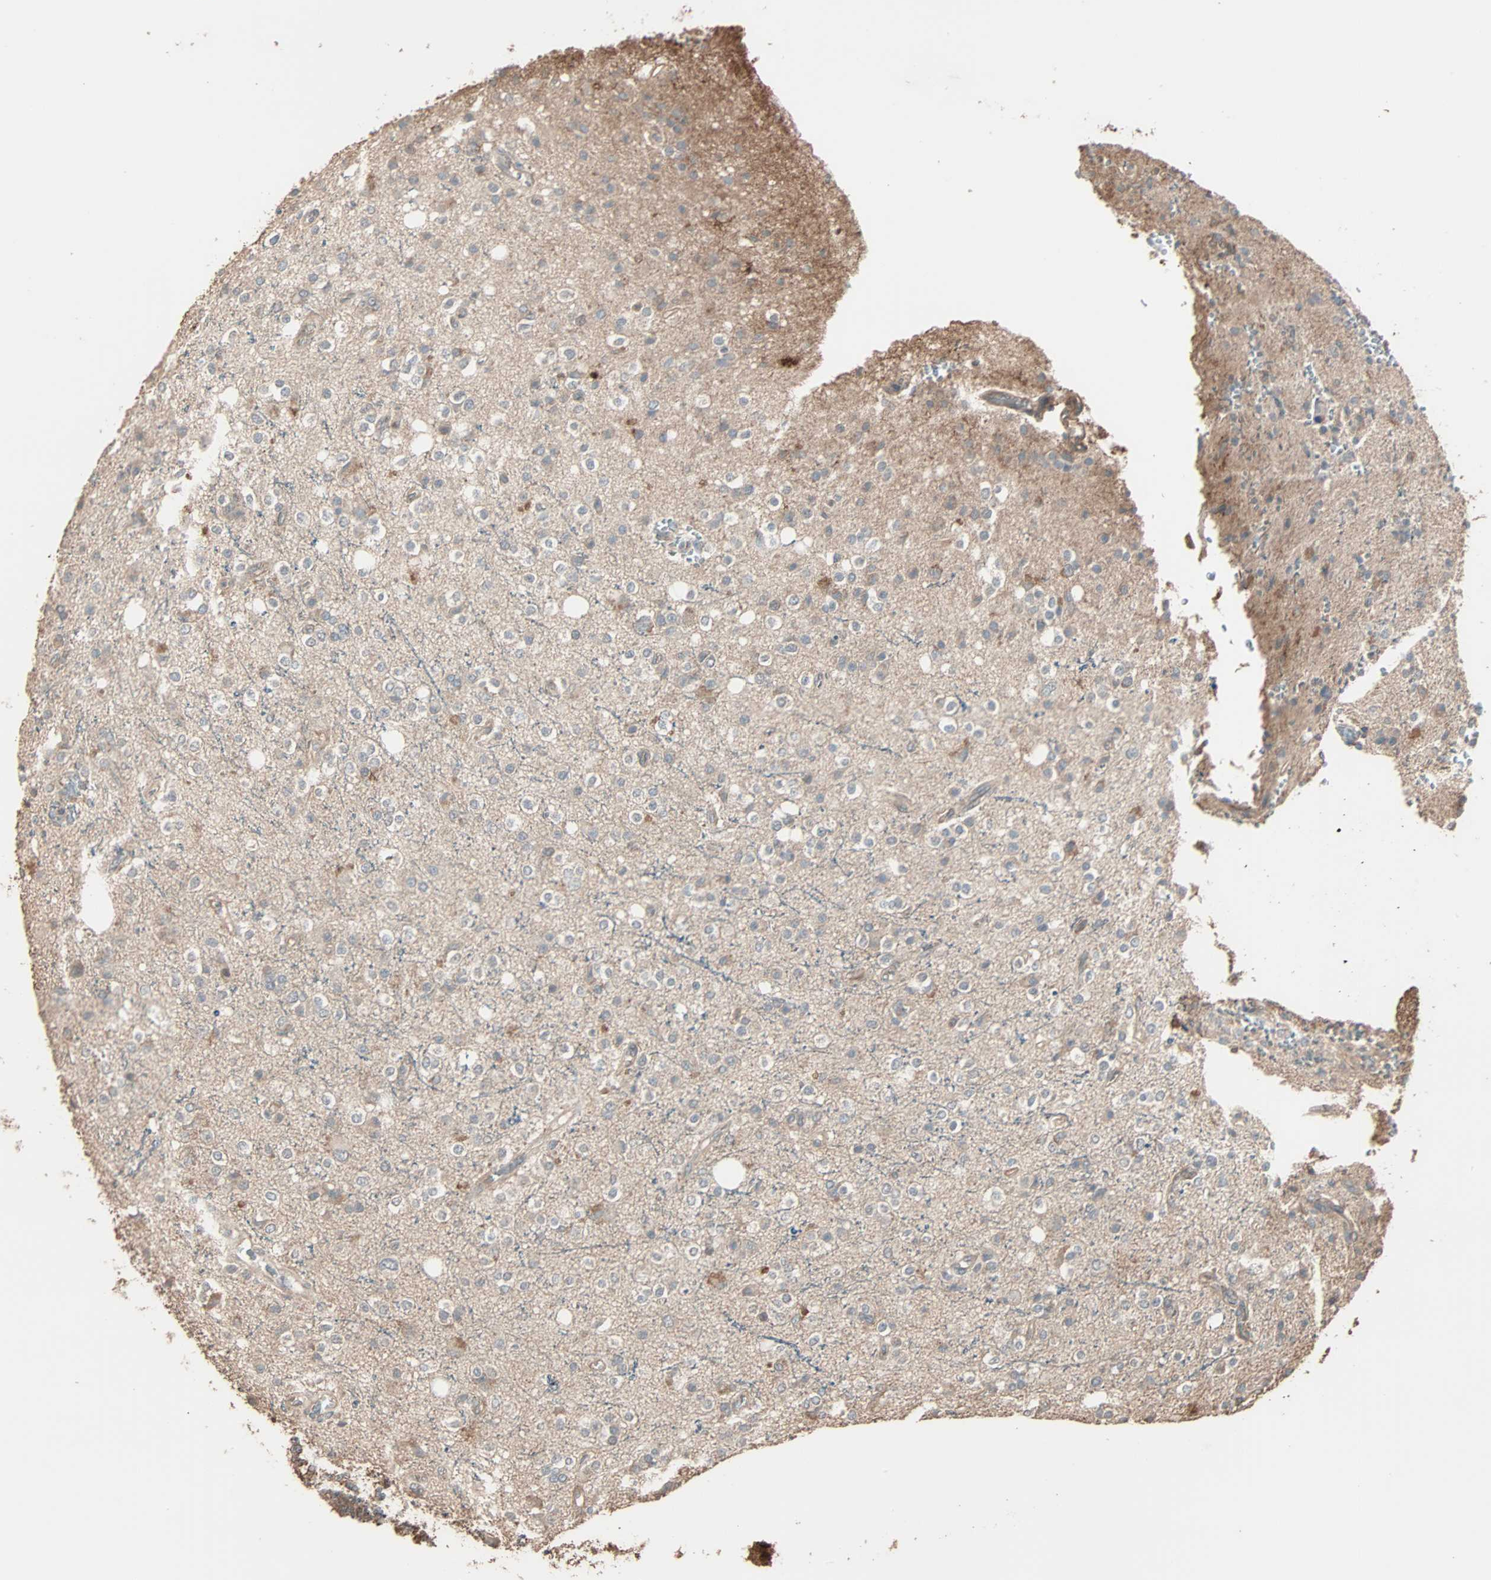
{"staining": {"intensity": "moderate", "quantity": "<25%", "location": "cytoplasmic/membranous"}, "tissue": "glioma", "cell_type": "Tumor cells", "image_type": "cancer", "snomed": [{"axis": "morphology", "description": "Glioma, malignant, High grade"}, {"axis": "topography", "description": "Brain"}], "caption": "Immunohistochemistry staining of malignant high-grade glioma, which displays low levels of moderate cytoplasmic/membranous staining in about <25% of tumor cells indicating moderate cytoplasmic/membranous protein positivity. The staining was performed using DAB (brown) for protein detection and nuclei were counterstained in hematoxylin (blue).", "gene": "GALNT3", "patient": {"sex": "male", "age": 47}}